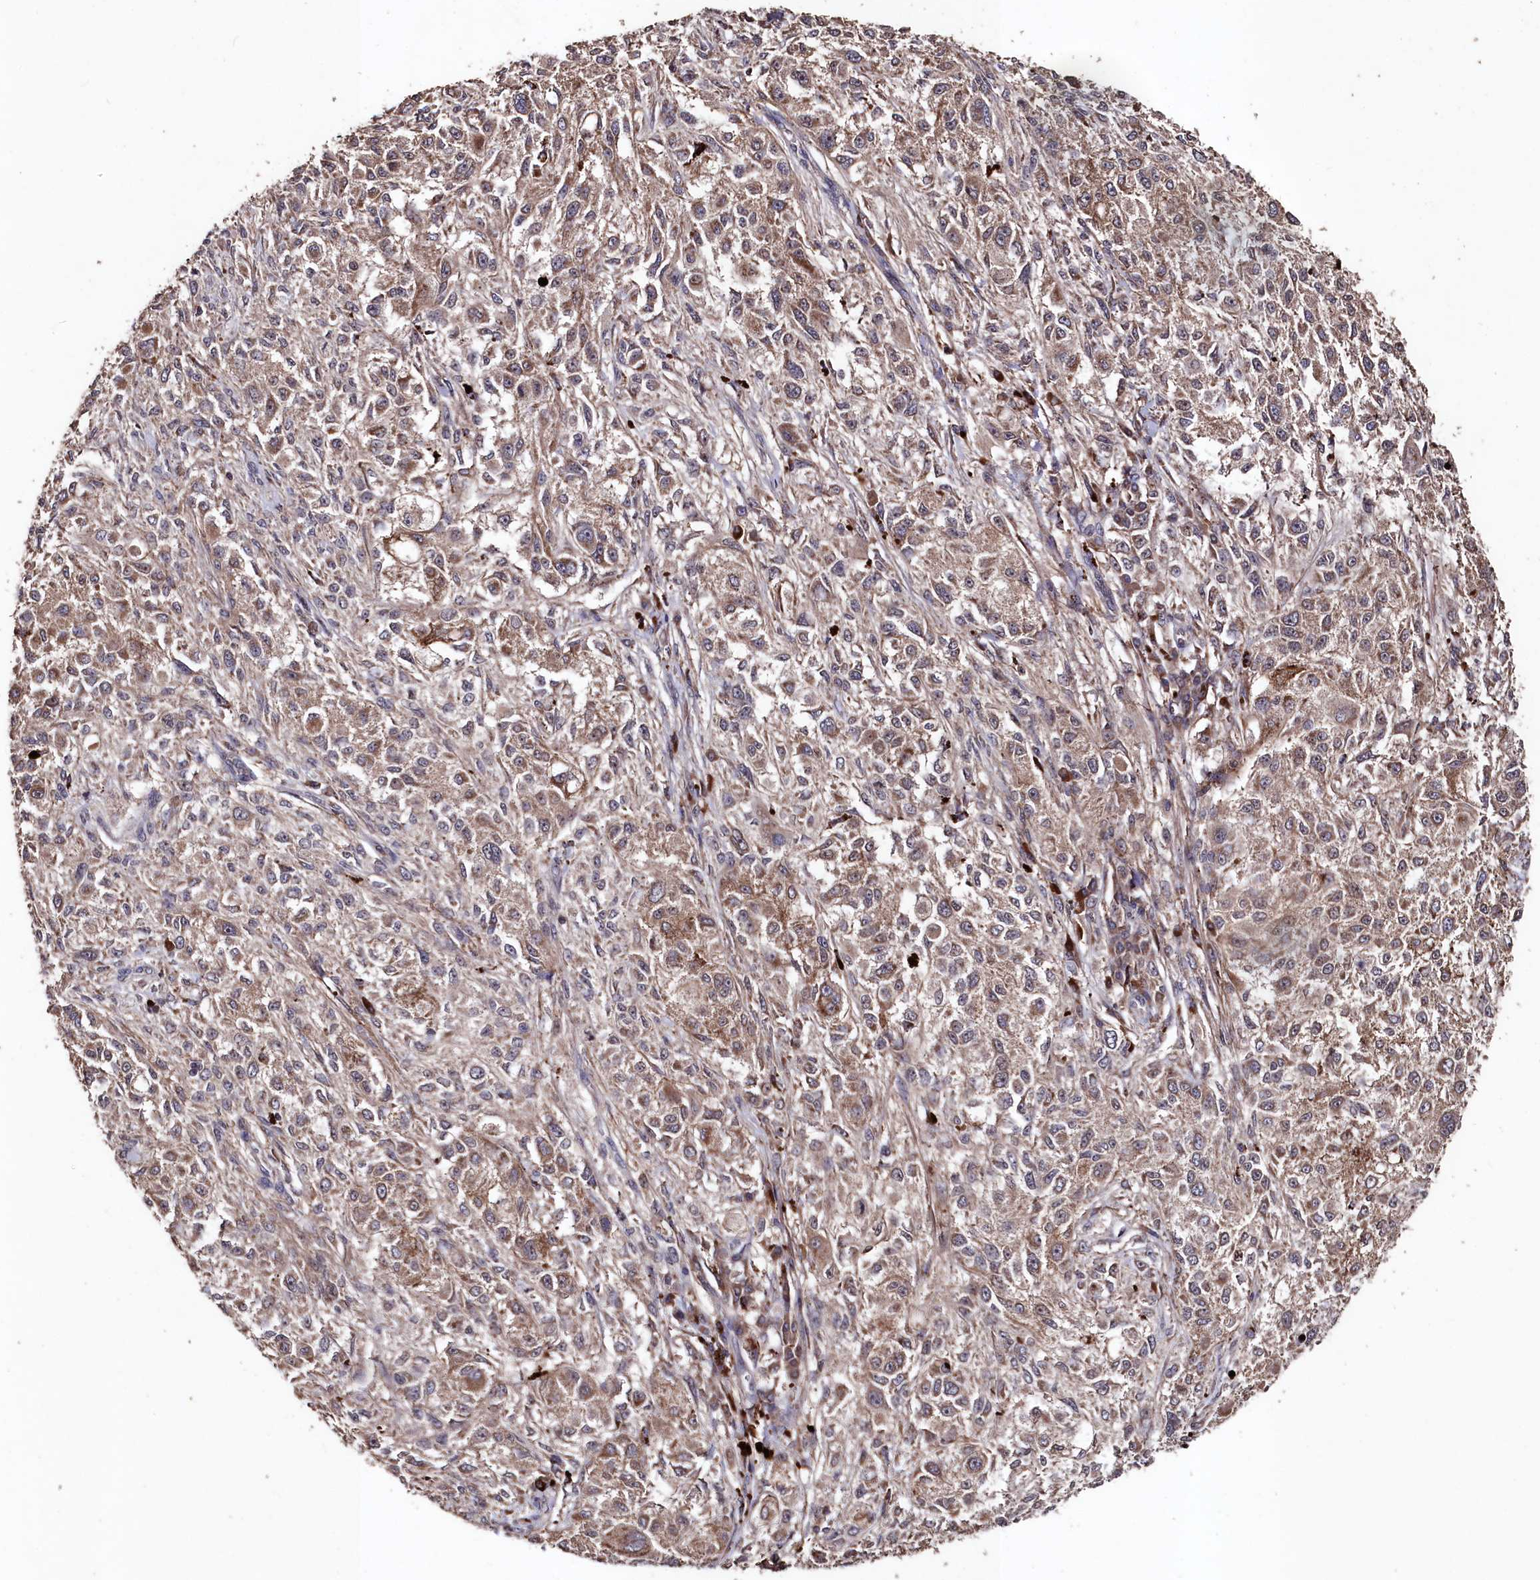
{"staining": {"intensity": "weak", "quantity": ">75%", "location": "cytoplasmic/membranous"}, "tissue": "melanoma", "cell_type": "Tumor cells", "image_type": "cancer", "snomed": [{"axis": "morphology", "description": "Necrosis, NOS"}, {"axis": "morphology", "description": "Malignant melanoma, NOS"}, {"axis": "topography", "description": "Skin"}], "caption": "Tumor cells show weak cytoplasmic/membranous positivity in approximately >75% of cells in malignant melanoma. (Brightfield microscopy of DAB IHC at high magnification).", "gene": "MYO1H", "patient": {"sex": "female", "age": 87}}